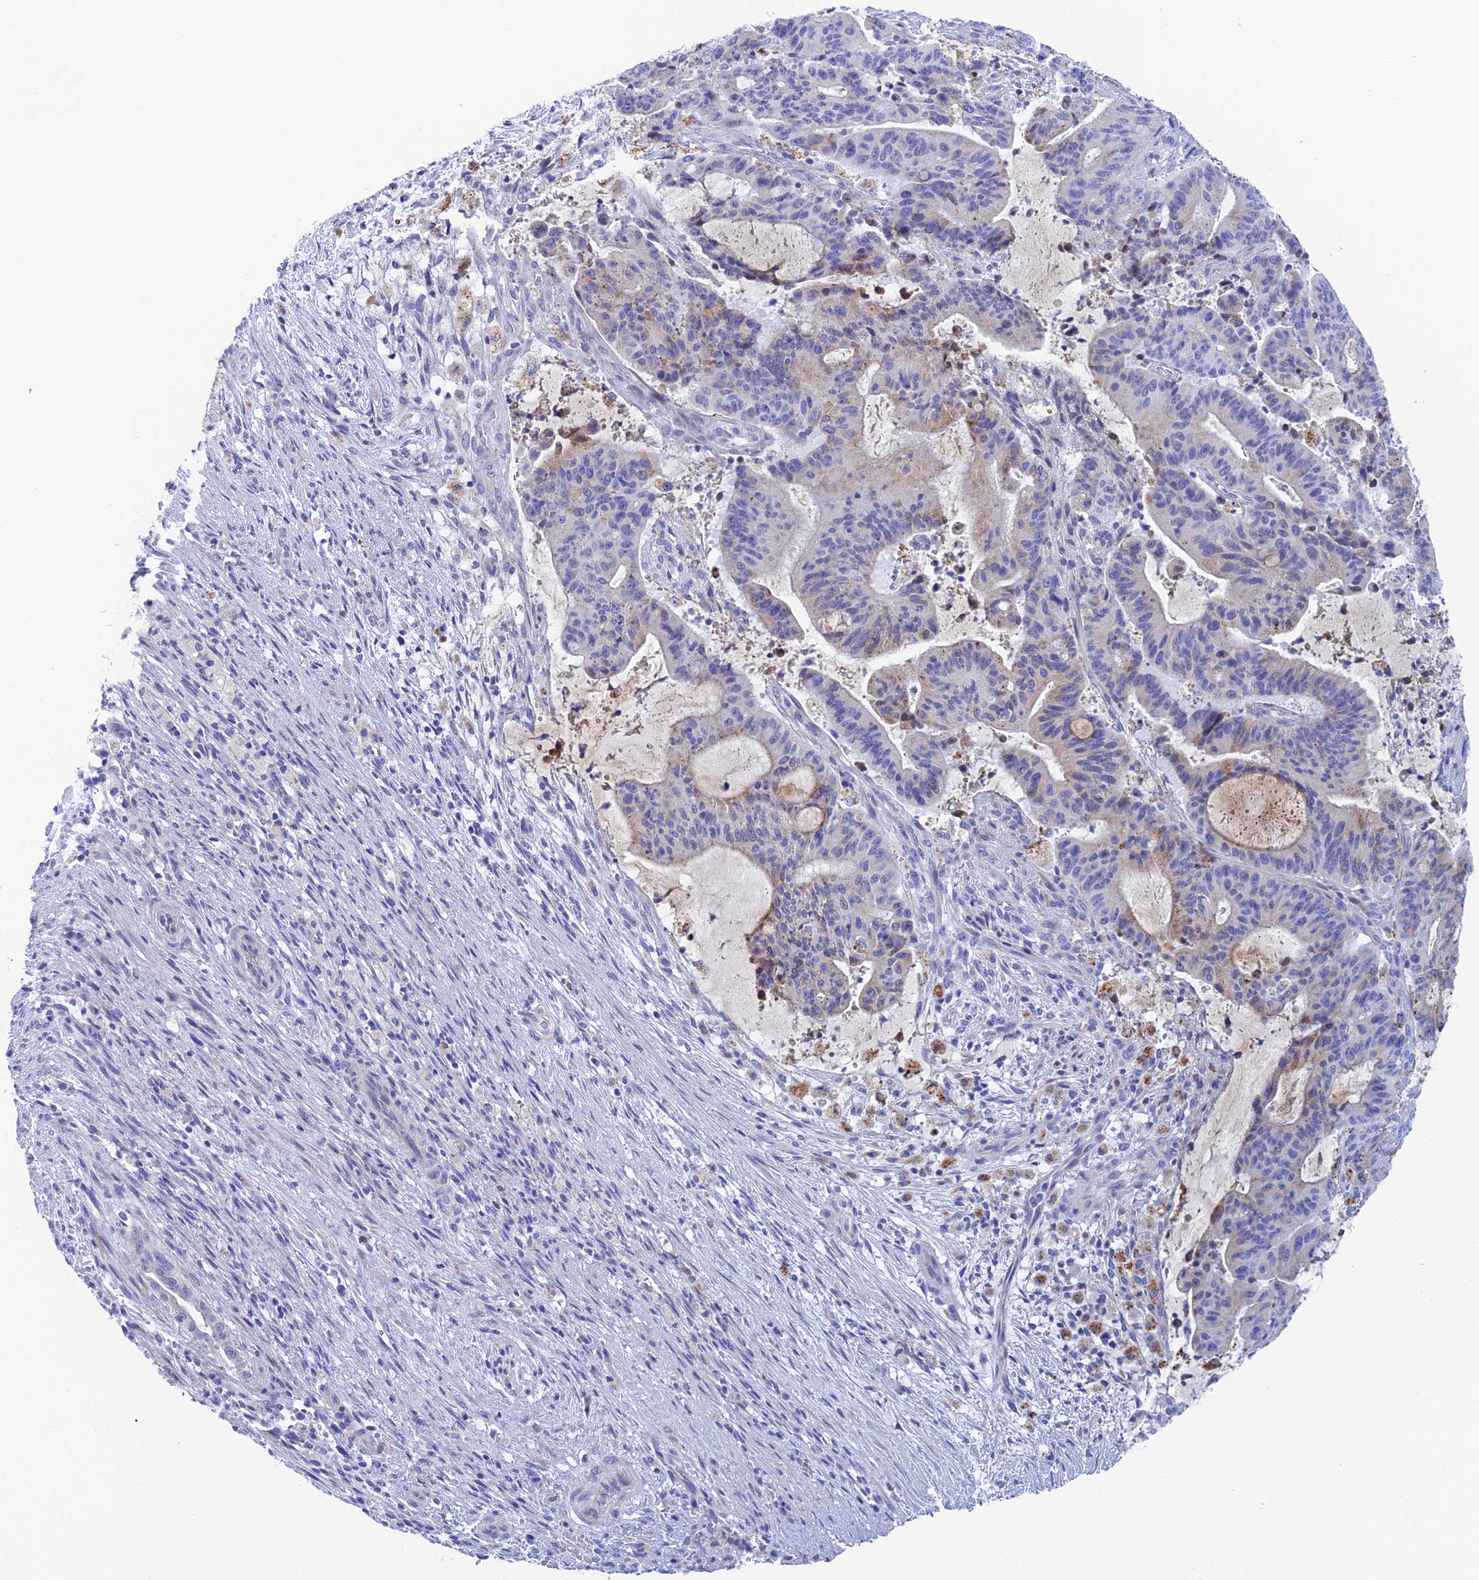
{"staining": {"intensity": "moderate", "quantity": "<25%", "location": "cytoplasmic/membranous"}, "tissue": "liver cancer", "cell_type": "Tumor cells", "image_type": "cancer", "snomed": [{"axis": "morphology", "description": "Normal tissue, NOS"}, {"axis": "morphology", "description": "Cholangiocarcinoma"}, {"axis": "topography", "description": "Liver"}, {"axis": "topography", "description": "Peripheral nerve tissue"}], "caption": "Protein analysis of liver cancer tissue demonstrates moderate cytoplasmic/membranous staining in approximately <25% of tumor cells. Ihc stains the protein of interest in brown and the nuclei are stained blue.", "gene": "CFAP210", "patient": {"sex": "female", "age": 73}}